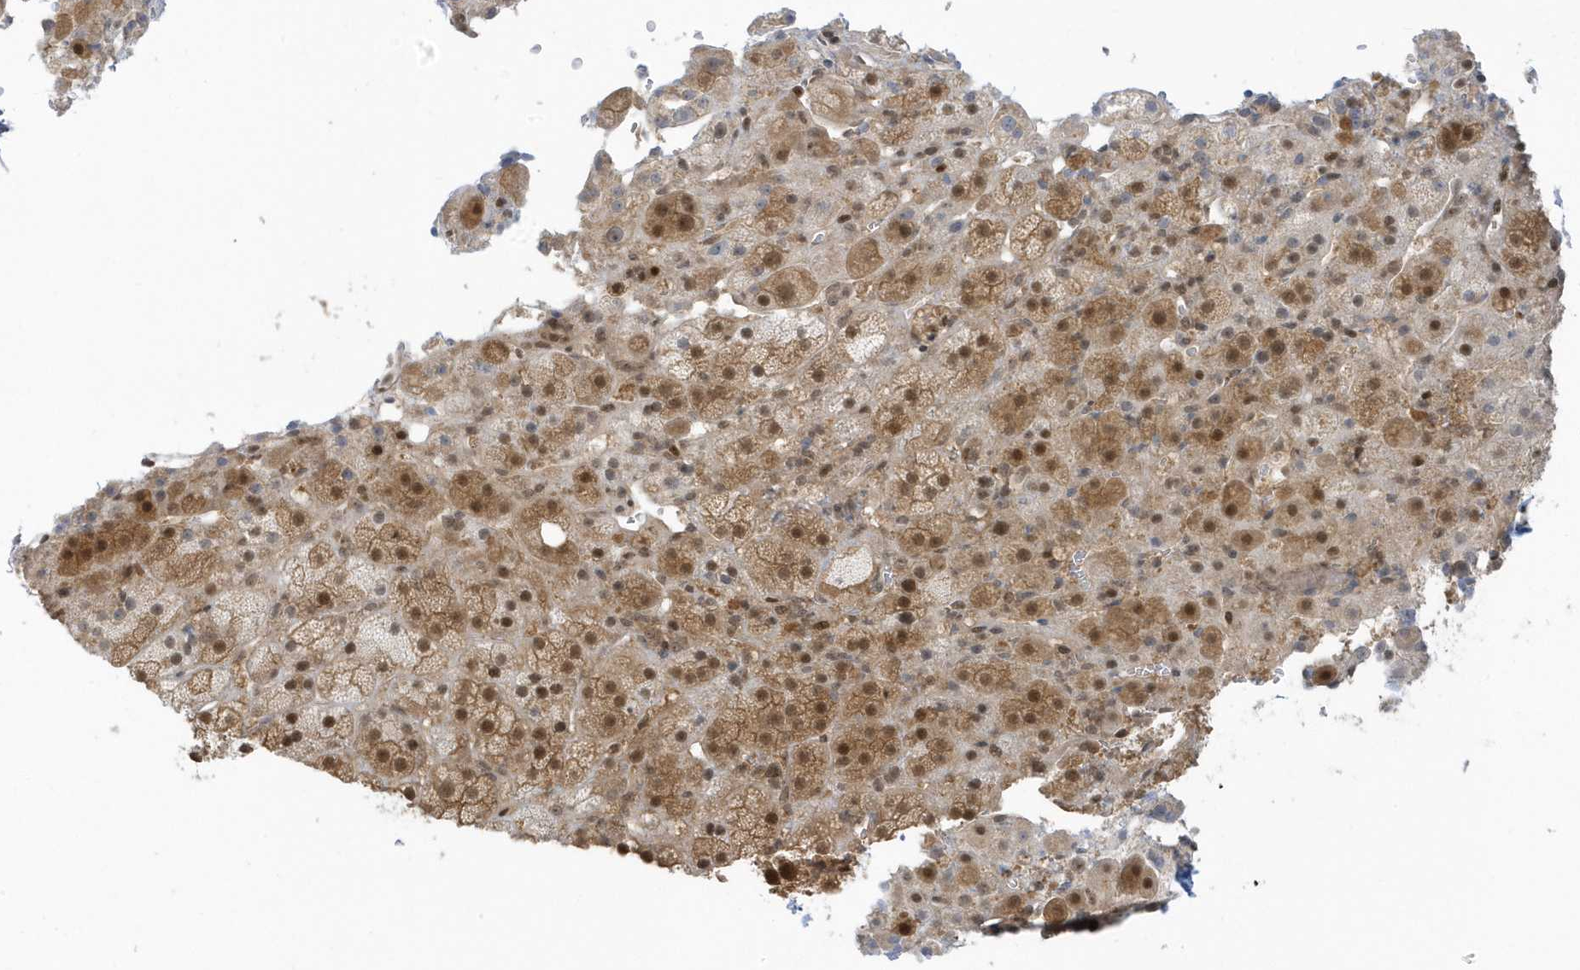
{"staining": {"intensity": "moderate", "quantity": ">75%", "location": "cytoplasmic/membranous,nuclear"}, "tissue": "adrenal gland", "cell_type": "Glandular cells", "image_type": "normal", "snomed": [{"axis": "morphology", "description": "Normal tissue, NOS"}, {"axis": "topography", "description": "Adrenal gland"}], "caption": "IHC (DAB) staining of normal adrenal gland exhibits moderate cytoplasmic/membranous,nuclear protein expression in about >75% of glandular cells.", "gene": "PPP1R7", "patient": {"sex": "female", "age": 57}}